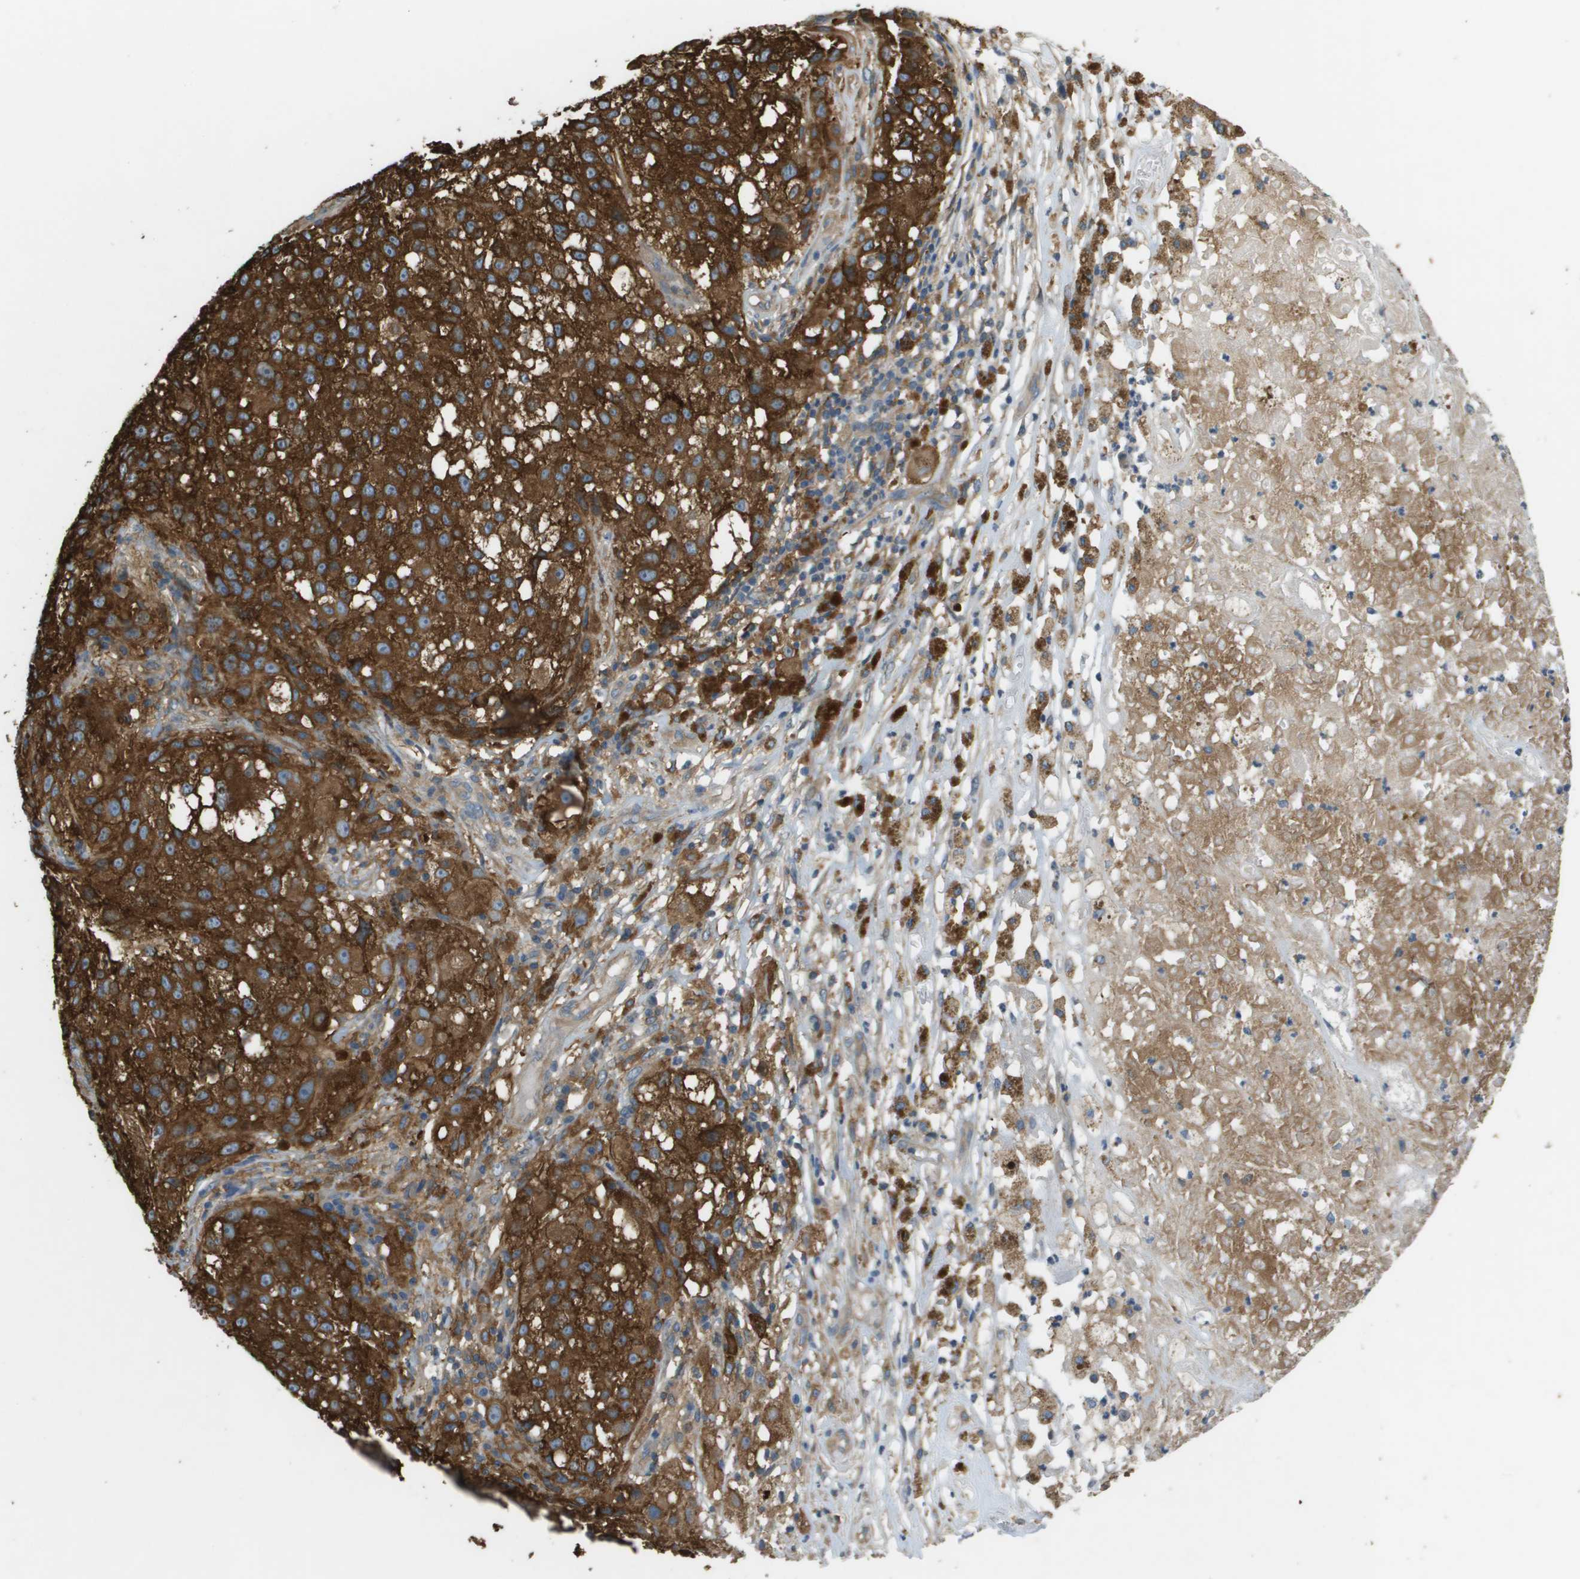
{"staining": {"intensity": "strong", "quantity": ">75%", "location": "cytoplasmic/membranous"}, "tissue": "melanoma", "cell_type": "Tumor cells", "image_type": "cancer", "snomed": [{"axis": "morphology", "description": "Necrosis, NOS"}, {"axis": "morphology", "description": "Malignant melanoma, NOS"}, {"axis": "topography", "description": "Skin"}], "caption": "Brown immunohistochemical staining in melanoma reveals strong cytoplasmic/membranous expression in about >75% of tumor cells.", "gene": "CORO1B", "patient": {"sex": "female", "age": 87}}